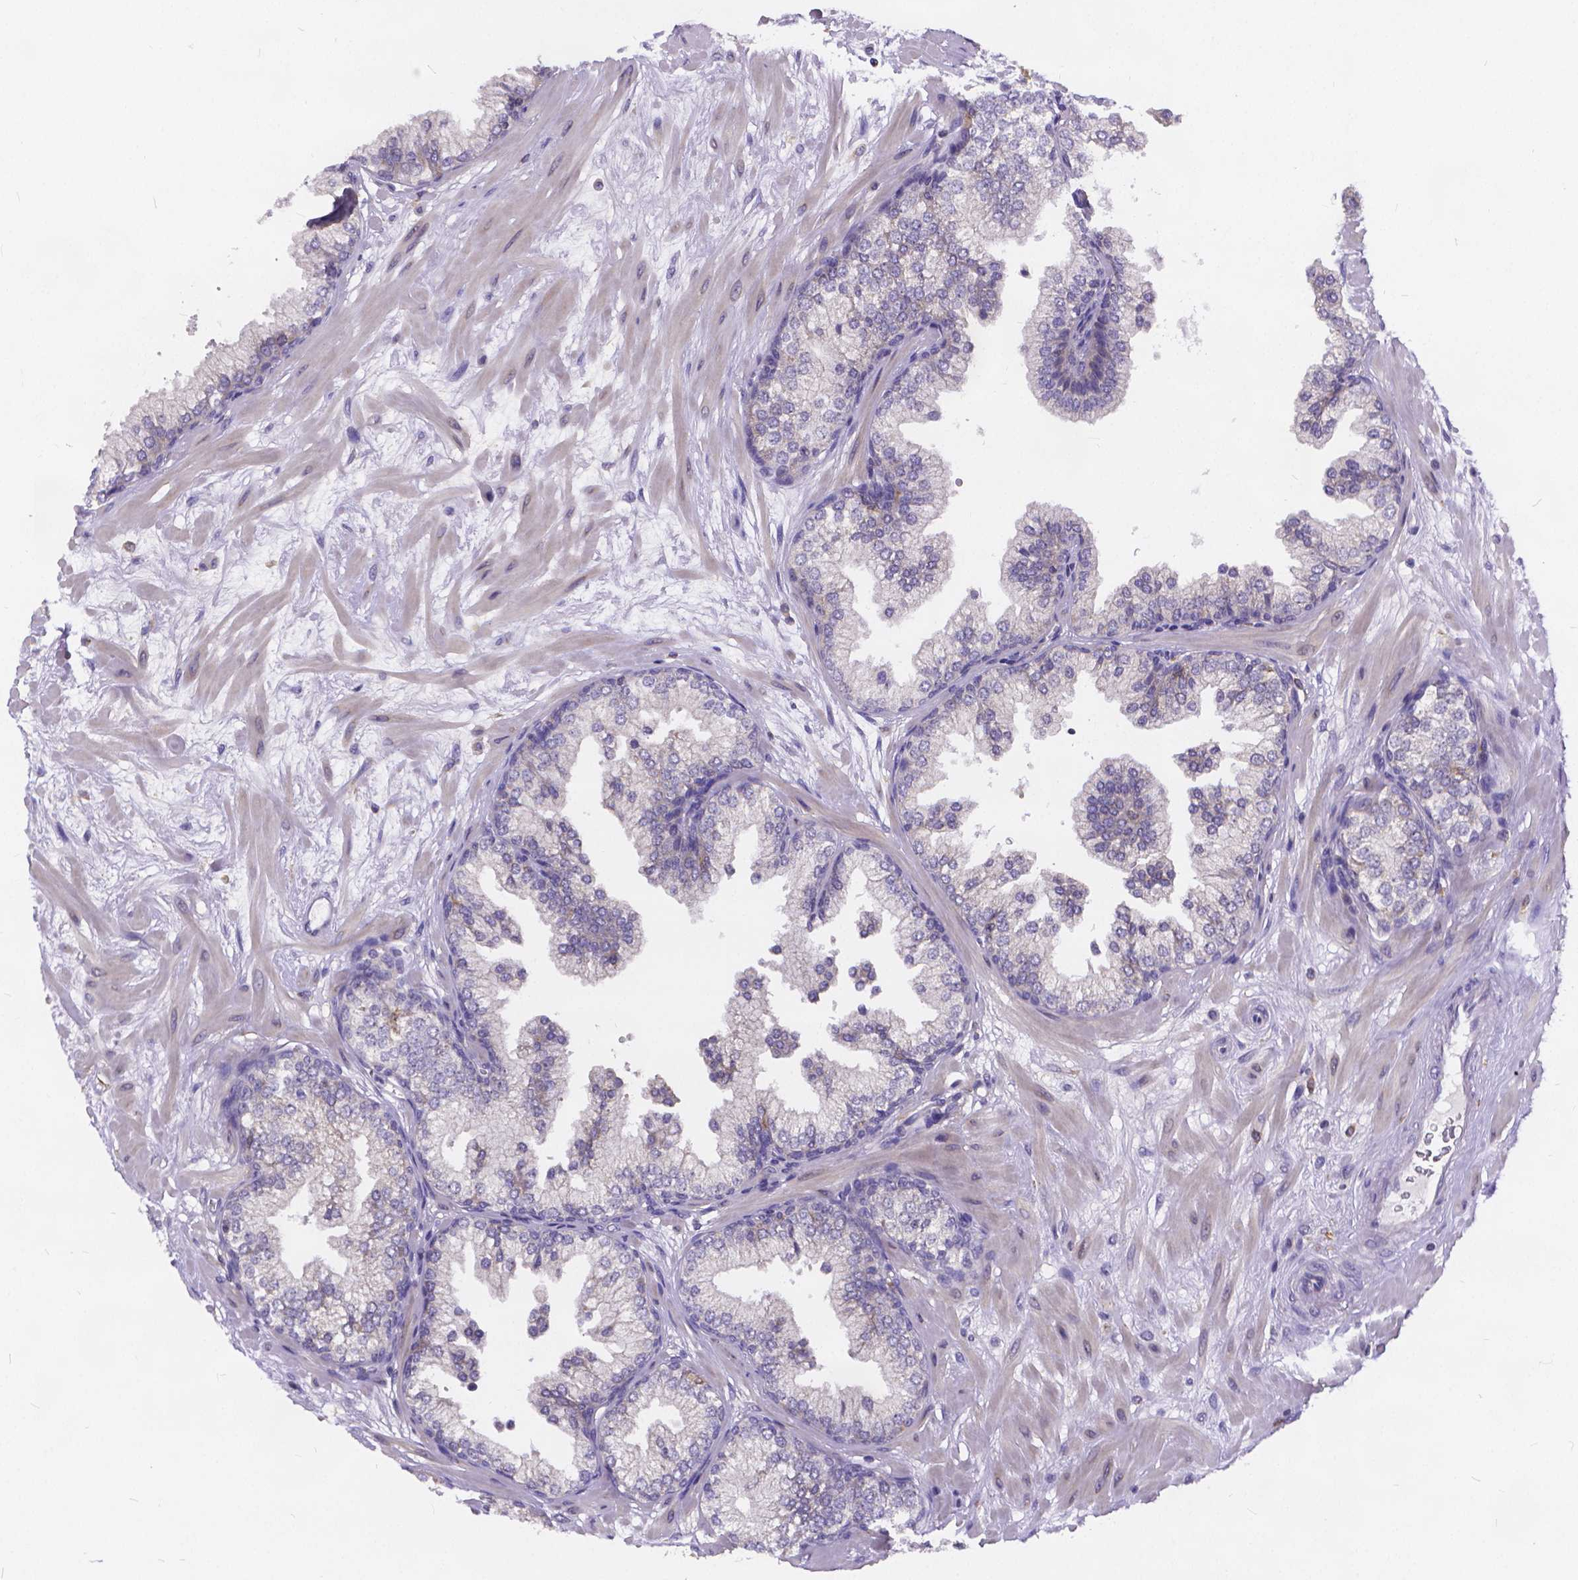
{"staining": {"intensity": "negative", "quantity": "none", "location": "none"}, "tissue": "prostate", "cell_type": "Glandular cells", "image_type": "normal", "snomed": [{"axis": "morphology", "description": "Normal tissue, NOS"}, {"axis": "topography", "description": "Prostate"}, {"axis": "topography", "description": "Peripheral nerve tissue"}], "caption": "DAB immunohistochemical staining of benign human prostate shows no significant expression in glandular cells. (DAB IHC visualized using brightfield microscopy, high magnification).", "gene": "GLRB", "patient": {"sex": "male", "age": 61}}